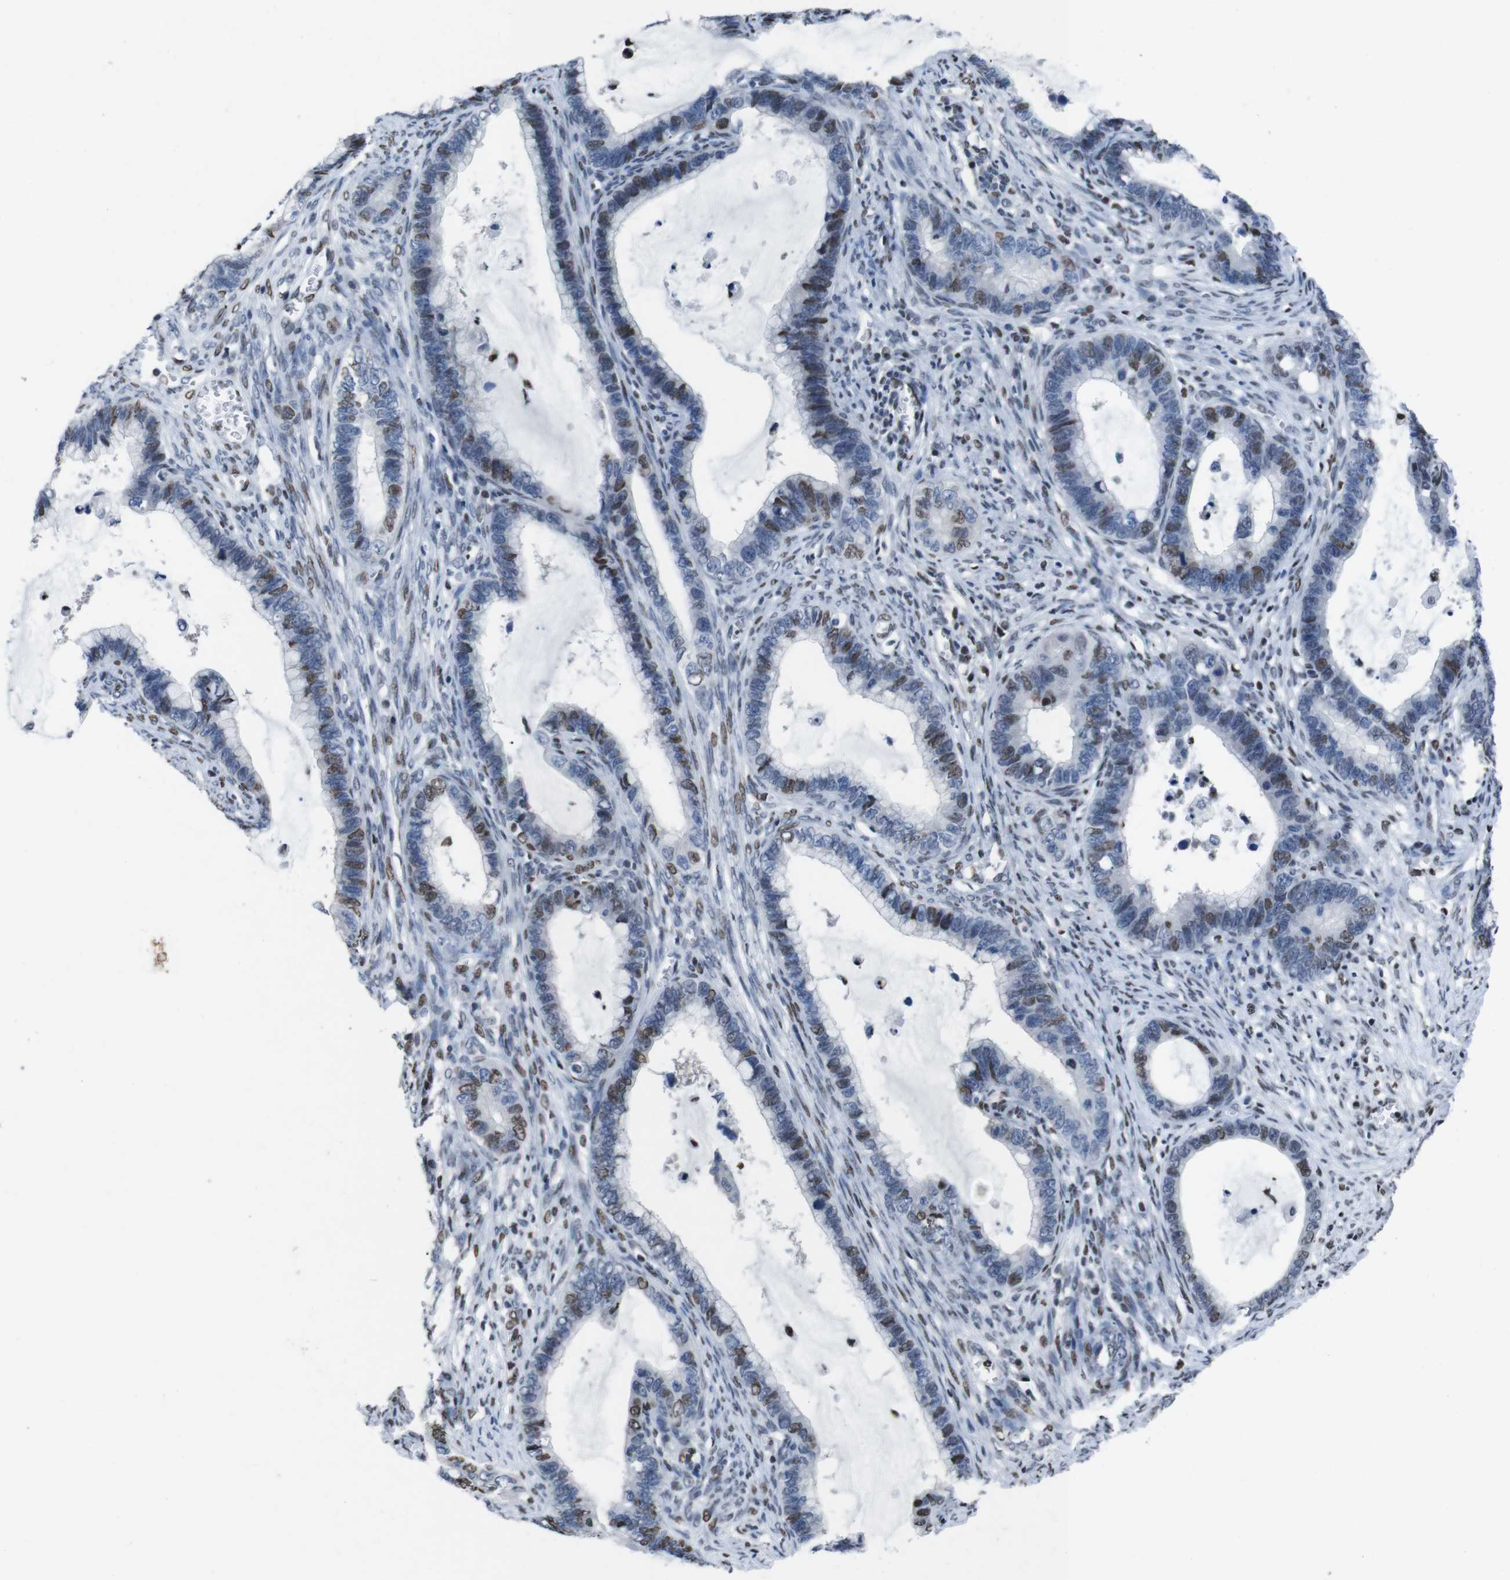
{"staining": {"intensity": "moderate", "quantity": "25%-75%", "location": "nuclear"}, "tissue": "cervical cancer", "cell_type": "Tumor cells", "image_type": "cancer", "snomed": [{"axis": "morphology", "description": "Adenocarcinoma, NOS"}, {"axis": "topography", "description": "Cervix"}], "caption": "Protein analysis of cervical cancer (adenocarcinoma) tissue shows moderate nuclear positivity in approximately 25%-75% of tumor cells.", "gene": "PIP4P2", "patient": {"sex": "female", "age": 44}}